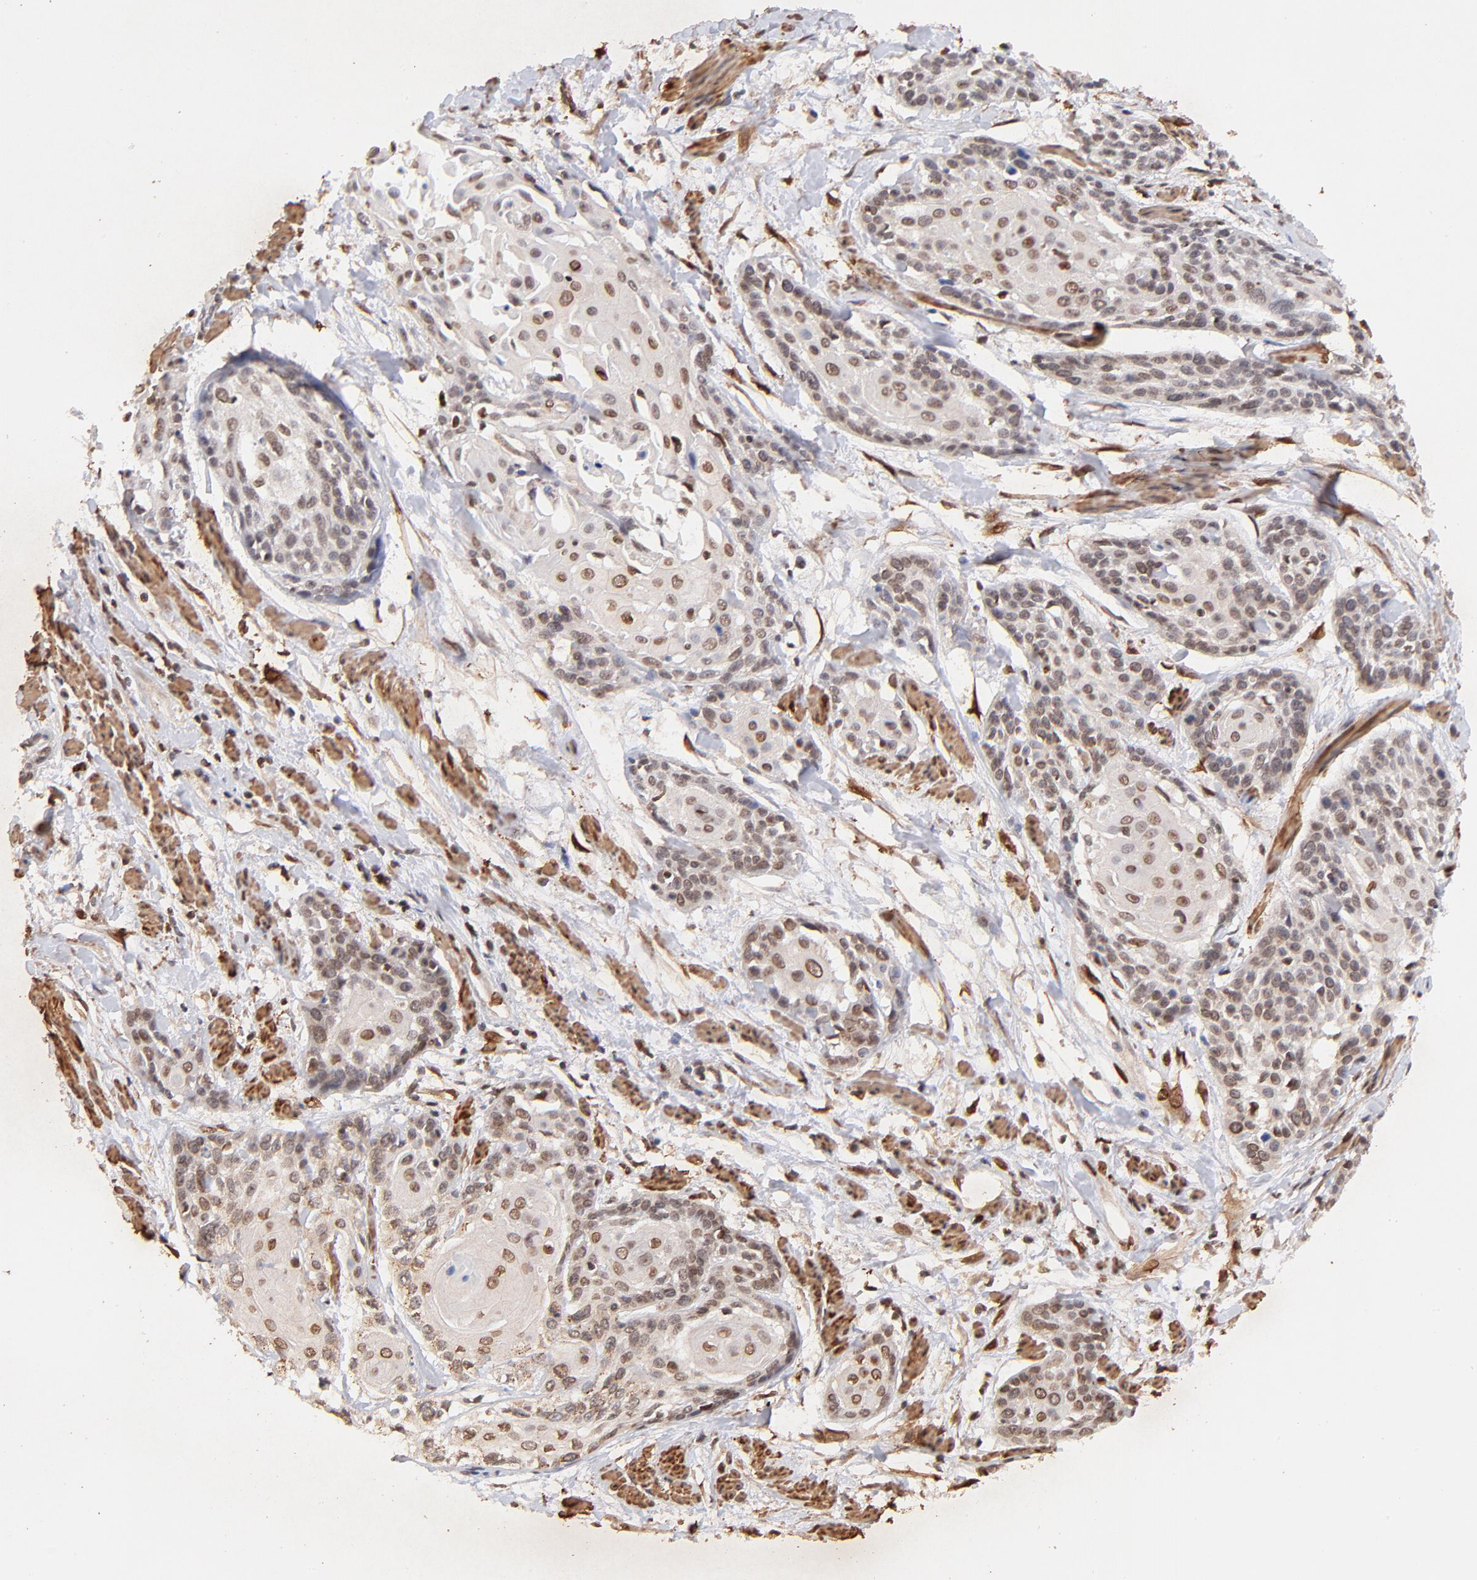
{"staining": {"intensity": "weak", "quantity": "25%-75%", "location": "cytoplasmic/membranous,nuclear"}, "tissue": "cervical cancer", "cell_type": "Tumor cells", "image_type": "cancer", "snomed": [{"axis": "morphology", "description": "Squamous cell carcinoma, NOS"}, {"axis": "topography", "description": "Cervix"}], "caption": "Human cervical squamous cell carcinoma stained with a brown dye reveals weak cytoplasmic/membranous and nuclear positive expression in approximately 25%-75% of tumor cells.", "gene": "ZFP92", "patient": {"sex": "female", "age": 57}}